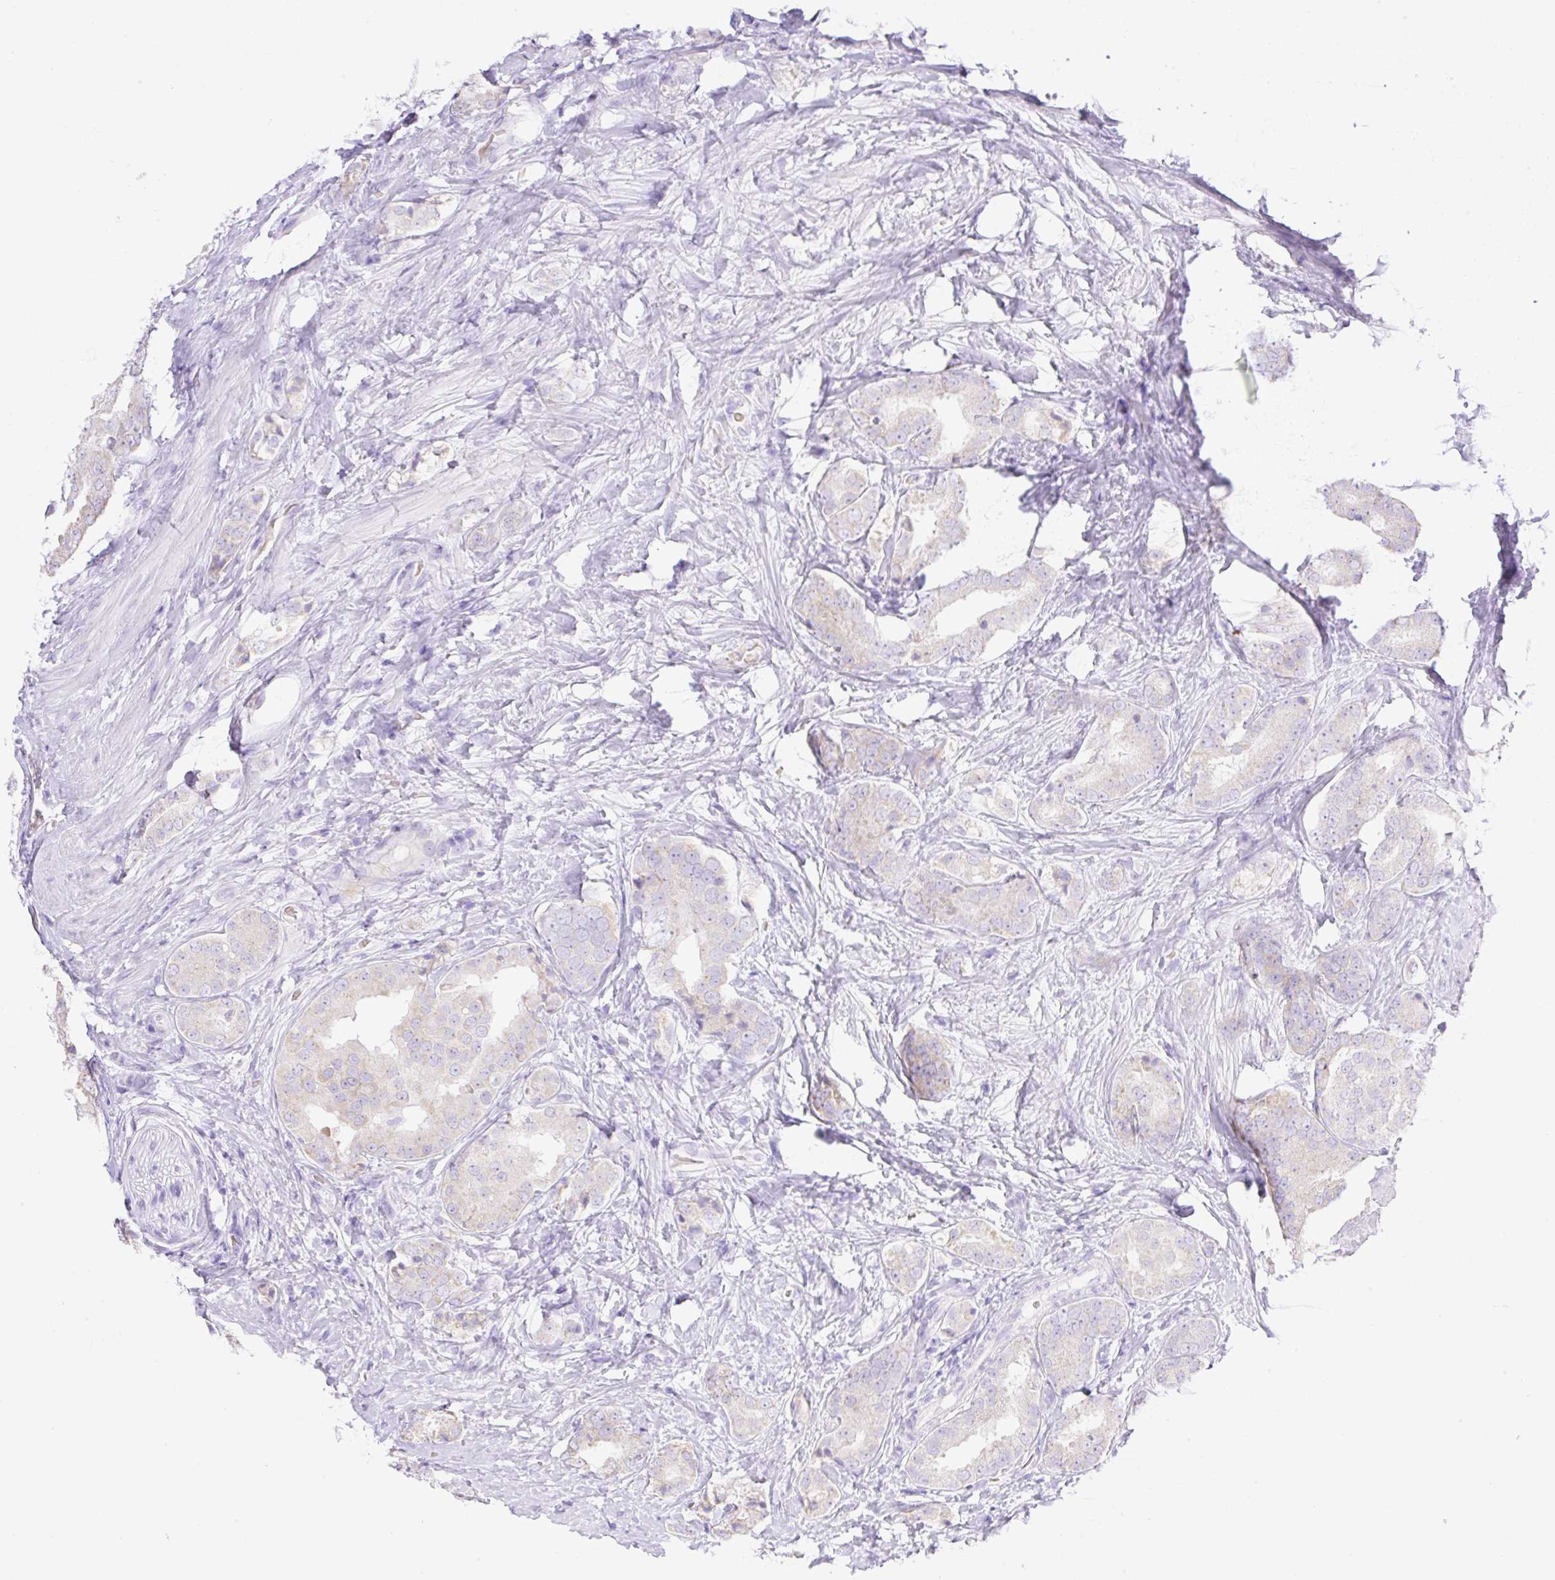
{"staining": {"intensity": "negative", "quantity": "none", "location": "none"}, "tissue": "prostate cancer", "cell_type": "Tumor cells", "image_type": "cancer", "snomed": [{"axis": "morphology", "description": "Adenocarcinoma, High grade"}, {"axis": "topography", "description": "Prostate"}], "caption": "IHC of human prostate cancer (adenocarcinoma (high-grade)) displays no expression in tumor cells. (Brightfield microscopy of DAB immunohistochemistry at high magnification).", "gene": "CDX1", "patient": {"sex": "male", "age": 63}}